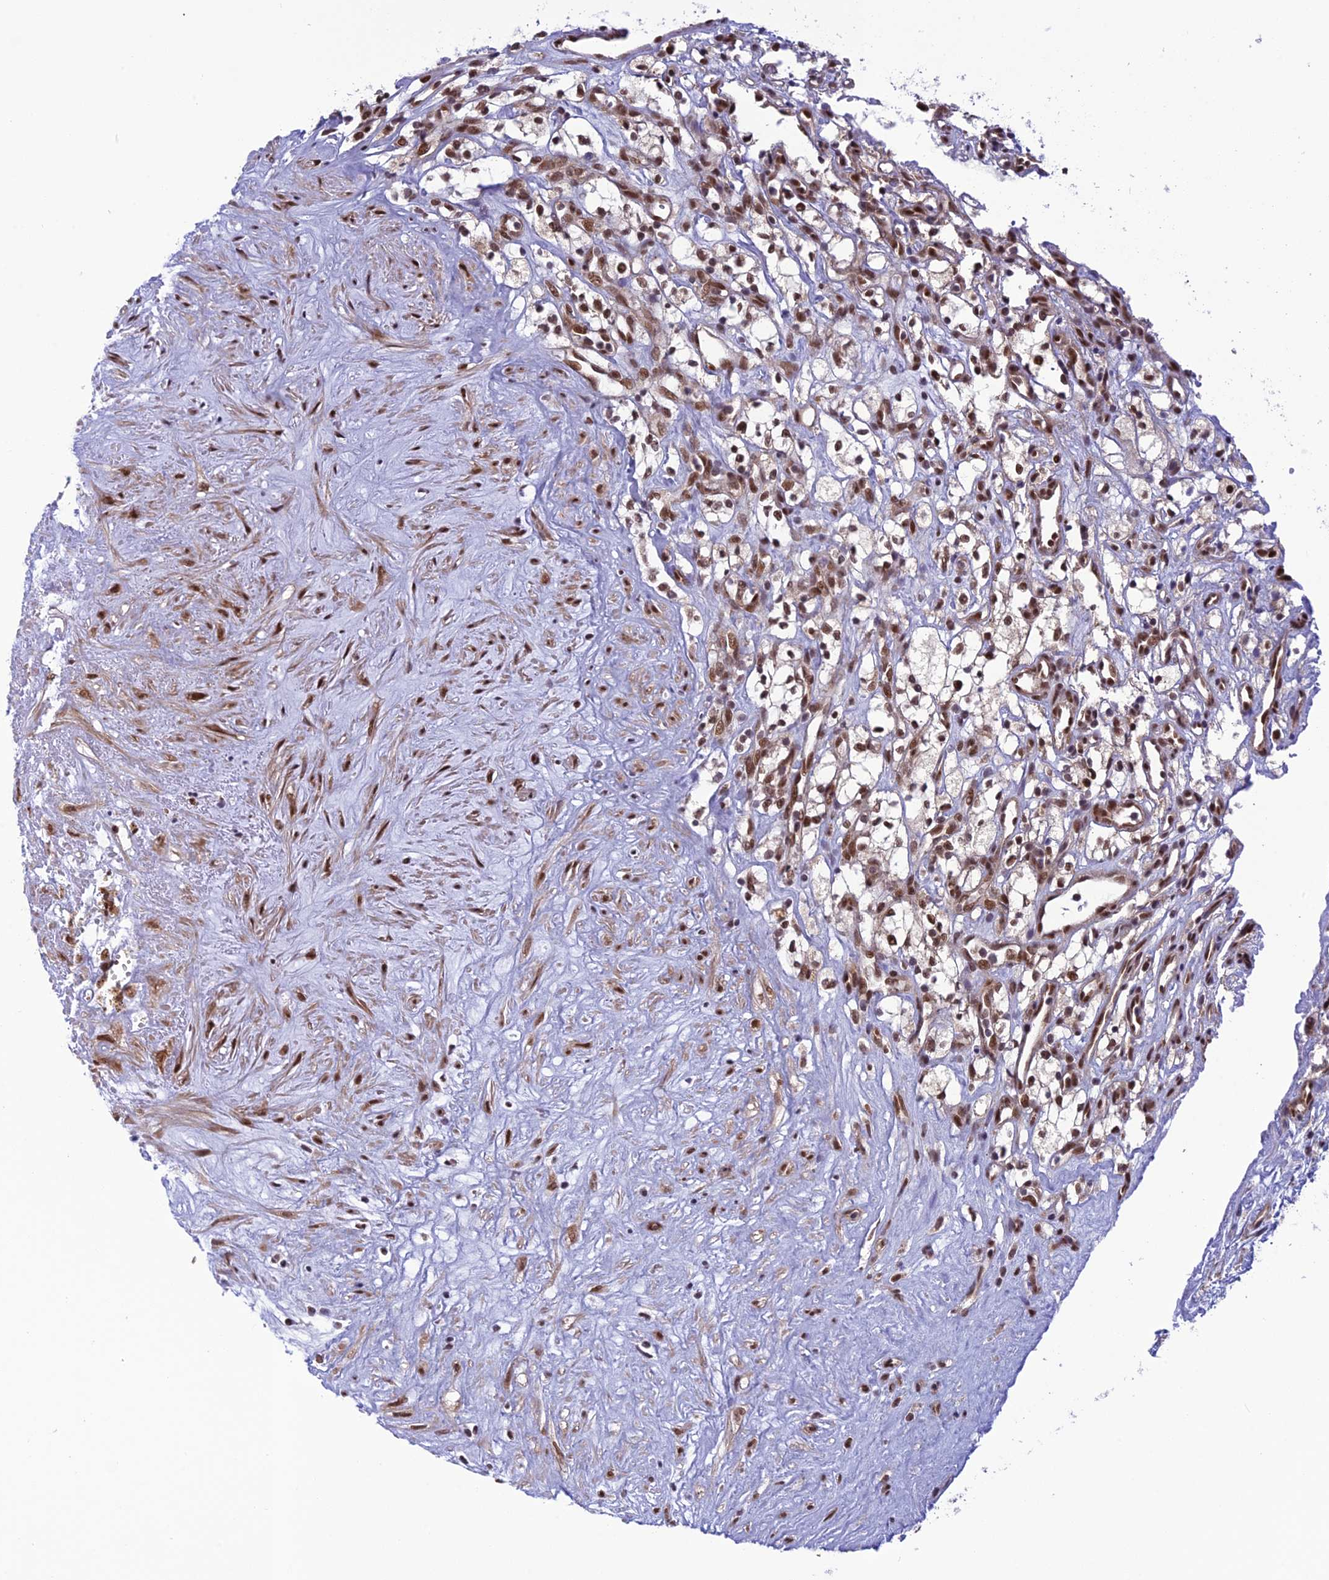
{"staining": {"intensity": "moderate", "quantity": ">75%", "location": "nuclear"}, "tissue": "renal cancer", "cell_type": "Tumor cells", "image_type": "cancer", "snomed": [{"axis": "morphology", "description": "Adenocarcinoma, NOS"}, {"axis": "topography", "description": "Kidney"}], "caption": "Renal cancer (adenocarcinoma) tissue reveals moderate nuclear positivity in approximately >75% of tumor cells, visualized by immunohistochemistry.", "gene": "RTRAF", "patient": {"sex": "male", "age": 59}}